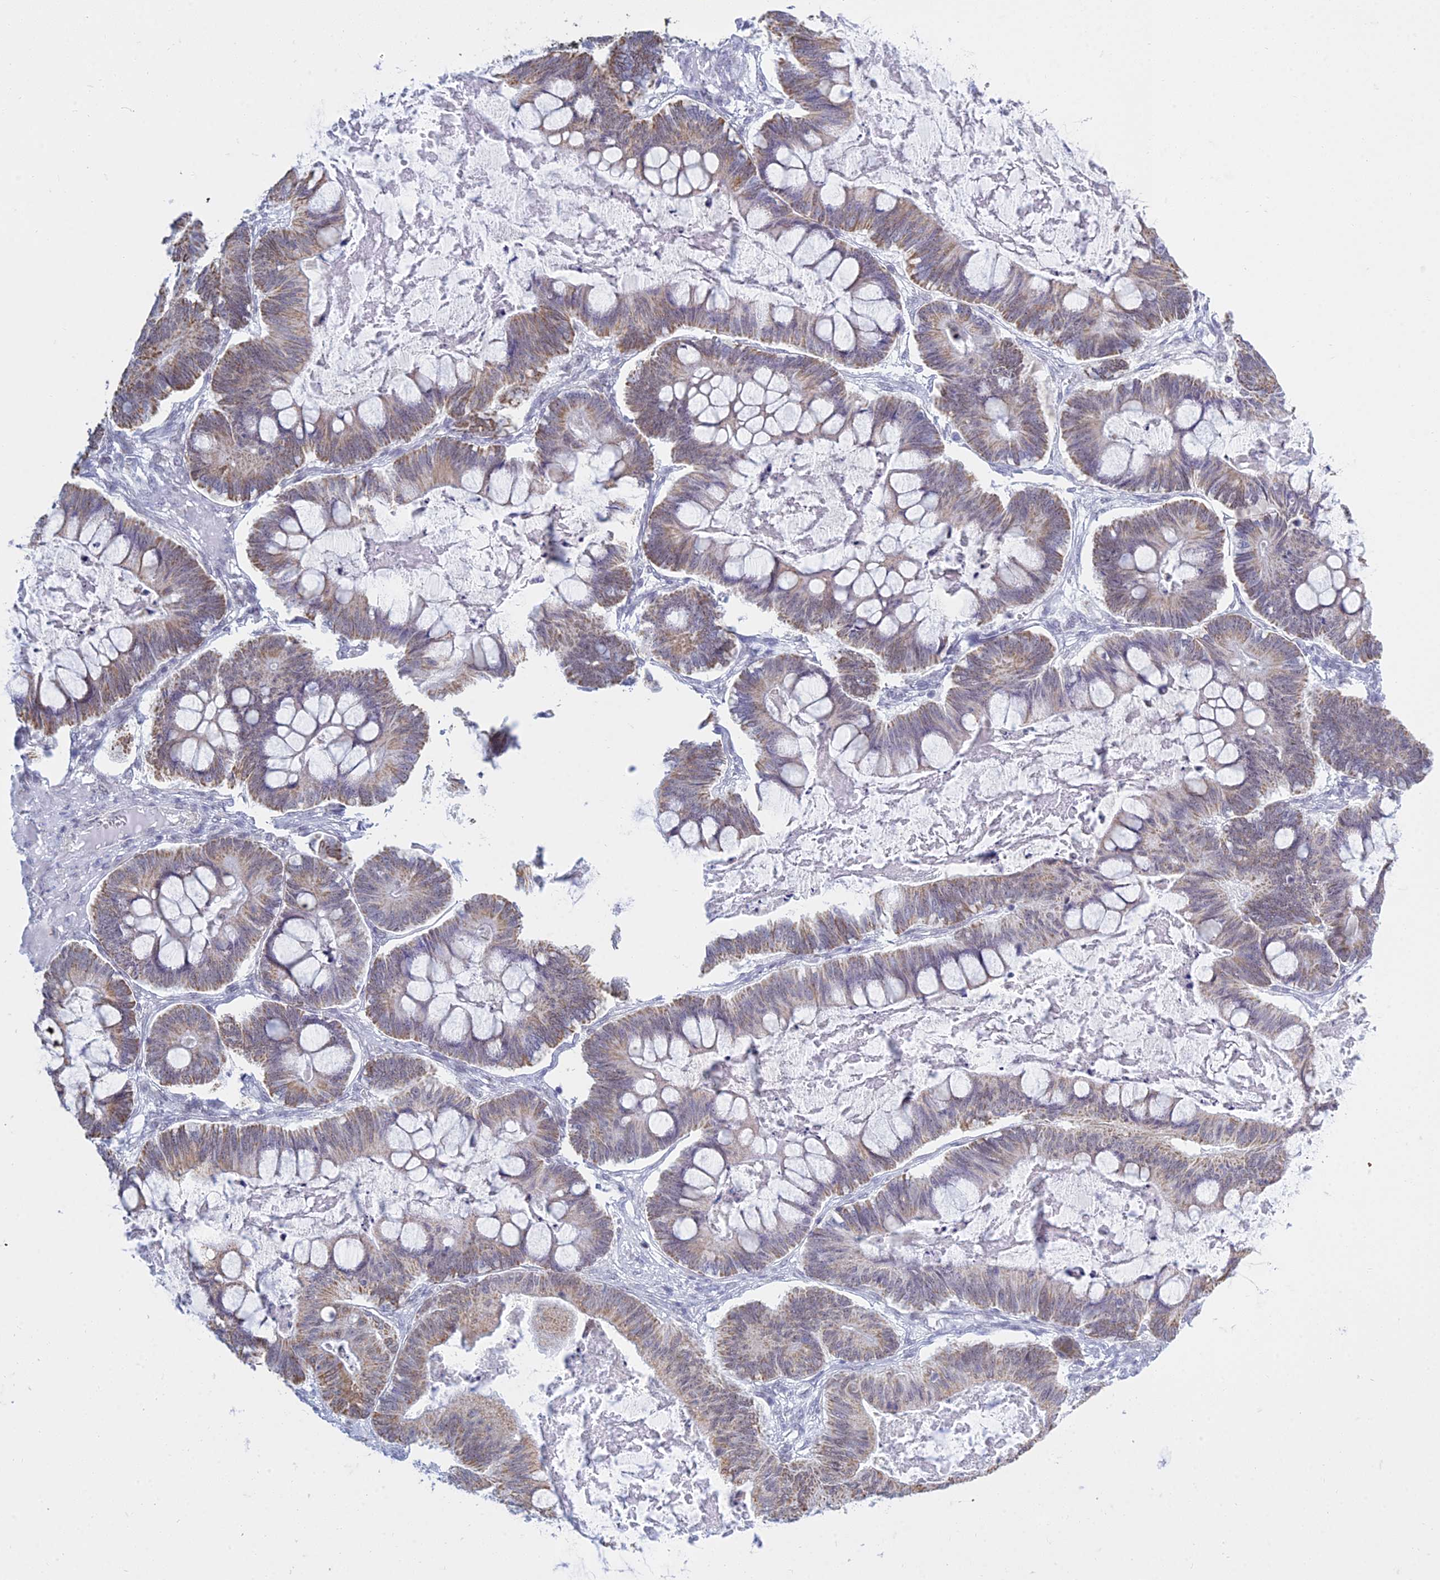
{"staining": {"intensity": "moderate", "quantity": "25%-75%", "location": "cytoplasmic/membranous"}, "tissue": "ovarian cancer", "cell_type": "Tumor cells", "image_type": "cancer", "snomed": [{"axis": "morphology", "description": "Cystadenocarcinoma, mucinous, NOS"}, {"axis": "topography", "description": "Ovary"}], "caption": "Protein expression analysis of ovarian cancer demonstrates moderate cytoplasmic/membranous expression in approximately 25%-75% of tumor cells.", "gene": "KLF14", "patient": {"sex": "female", "age": 61}}